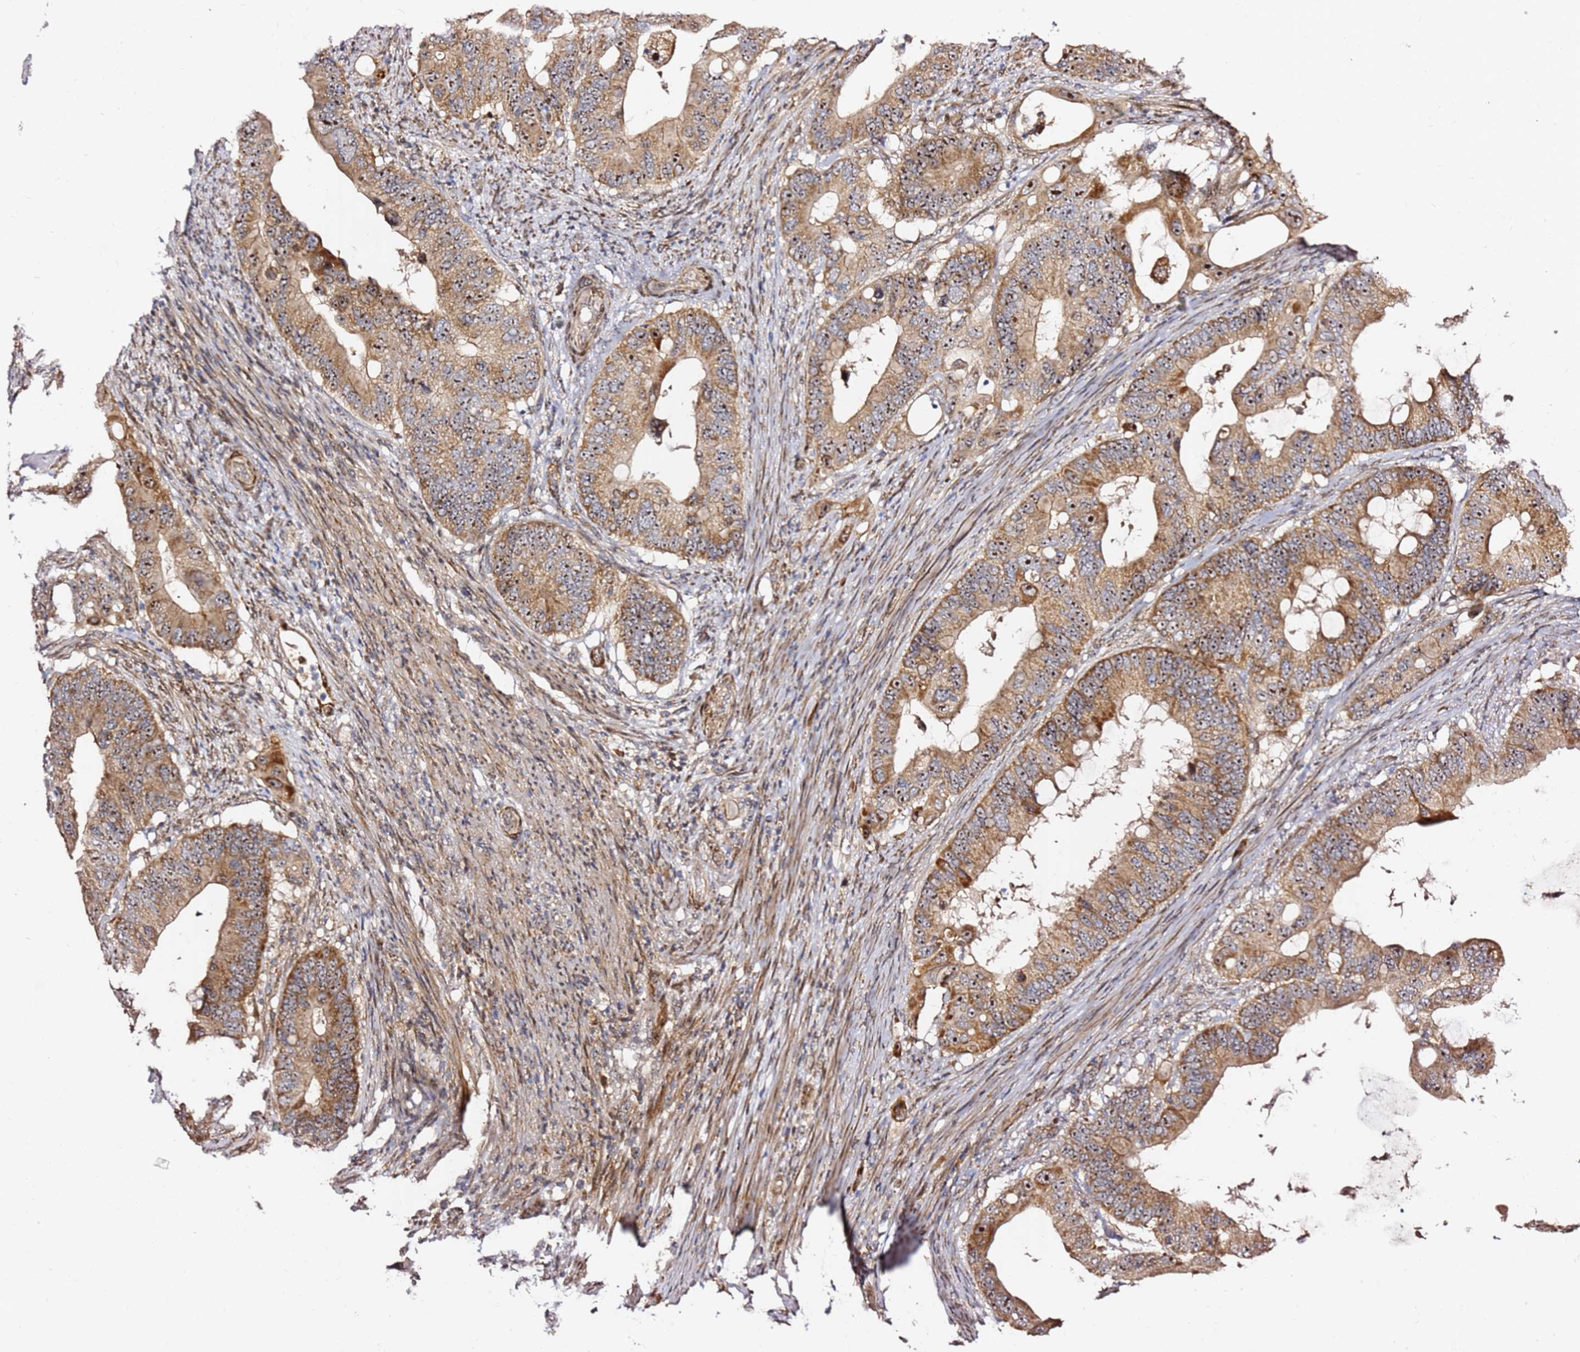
{"staining": {"intensity": "moderate", "quantity": ">75%", "location": "cytoplasmic/membranous,nuclear"}, "tissue": "colorectal cancer", "cell_type": "Tumor cells", "image_type": "cancer", "snomed": [{"axis": "morphology", "description": "Adenocarcinoma, NOS"}, {"axis": "topography", "description": "Colon"}], "caption": "Protein expression analysis of human colorectal cancer reveals moderate cytoplasmic/membranous and nuclear positivity in approximately >75% of tumor cells.", "gene": "KIF25", "patient": {"sex": "male", "age": 71}}